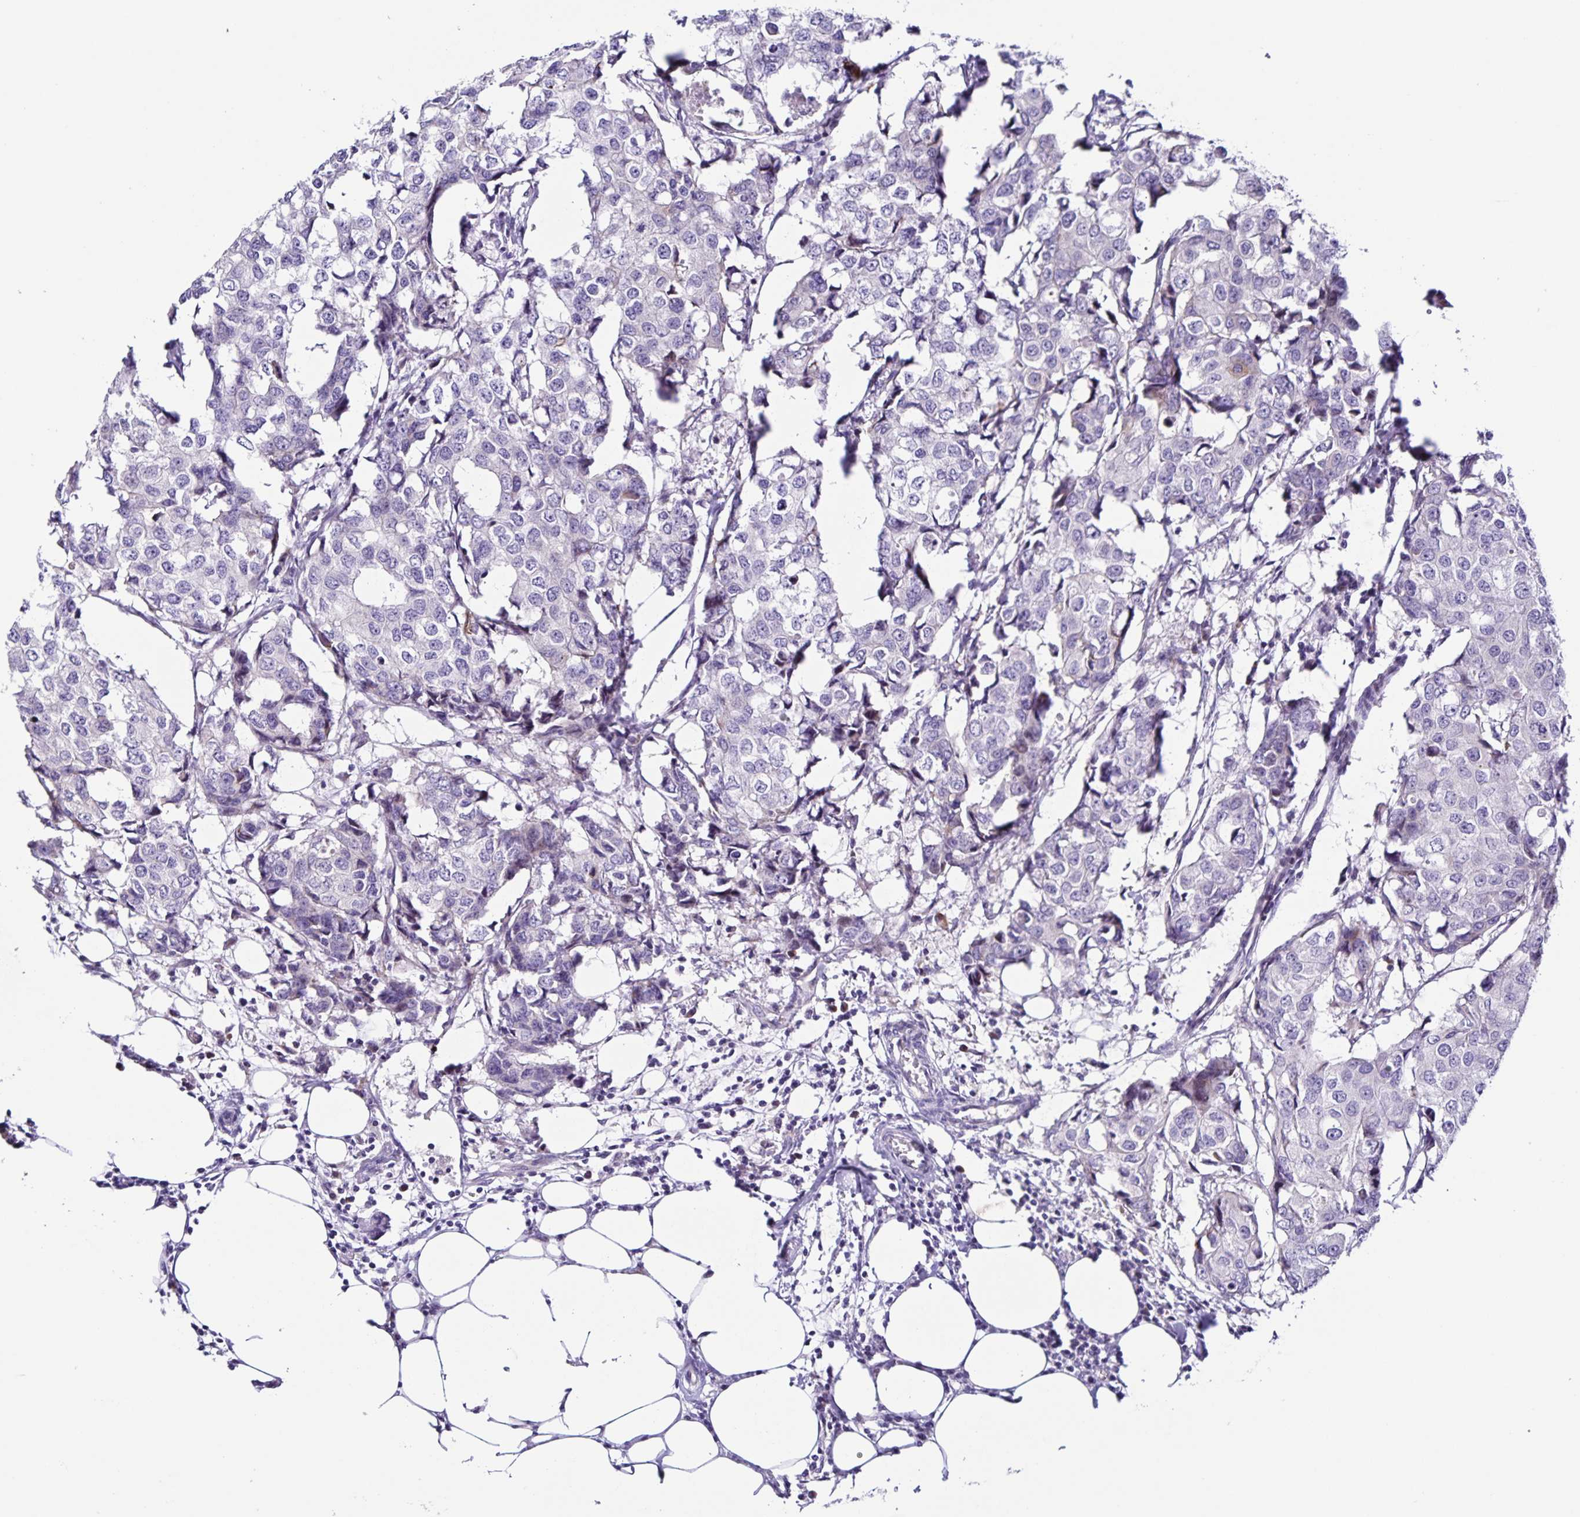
{"staining": {"intensity": "negative", "quantity": "none", "location": "none"}, "tissue": "breast cancer", "cell_type": "Tumor cells", "image_type": "cancer", "snomed": [{"axis": "morphology", "description": "Duct carcinoma"}, {"axis": "topography", "description": "Breast"}], "caption": "Immunohistochemistry of infiltrating ductal carcinoma (breast) shows no expression in tumor cells.", "gene": "RNFT2", "patient": {"sex": "female", "age": 27}}